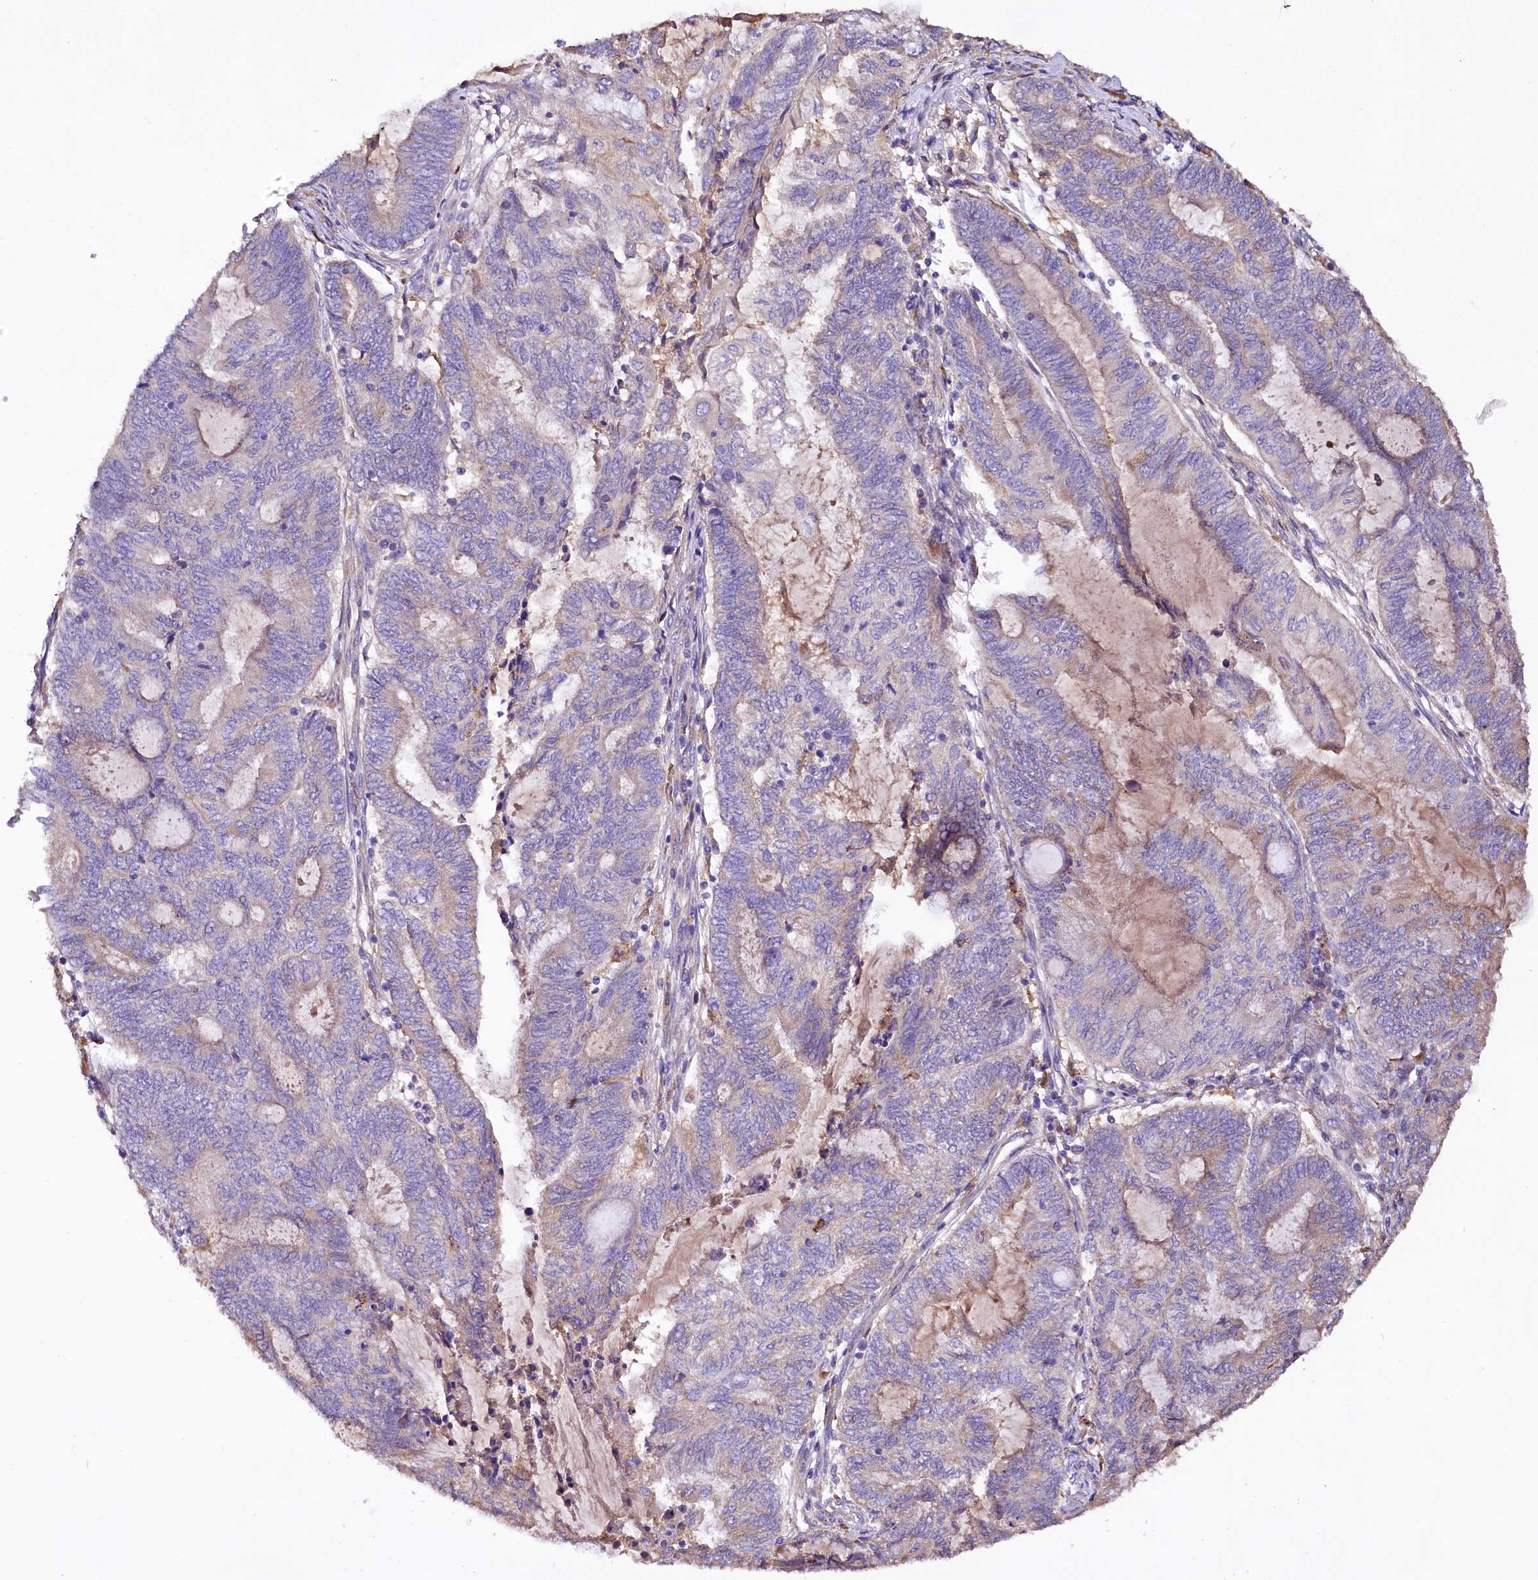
{"staining": {"intensity": "weak", "quantity": "<25%", "location": "cytoplasmic/membranous"}, "tissue": "endometrial cancer", "cell_type": "Tumor cells", "image_type": "cancer", "snomed": [{"axis": "morphology", "description": "Adenocarcinoma, NOS"}, {"axis": "topography", "description": "Uterus"}, {"axis": "topography", "description": "Endometrium"}], "caption": "A micrograph of human endometrial adenocarcinoma is negative for staining in tumor cells.", "gene": "DMXL2", "patient": {"sex": "female", "age": 70}}